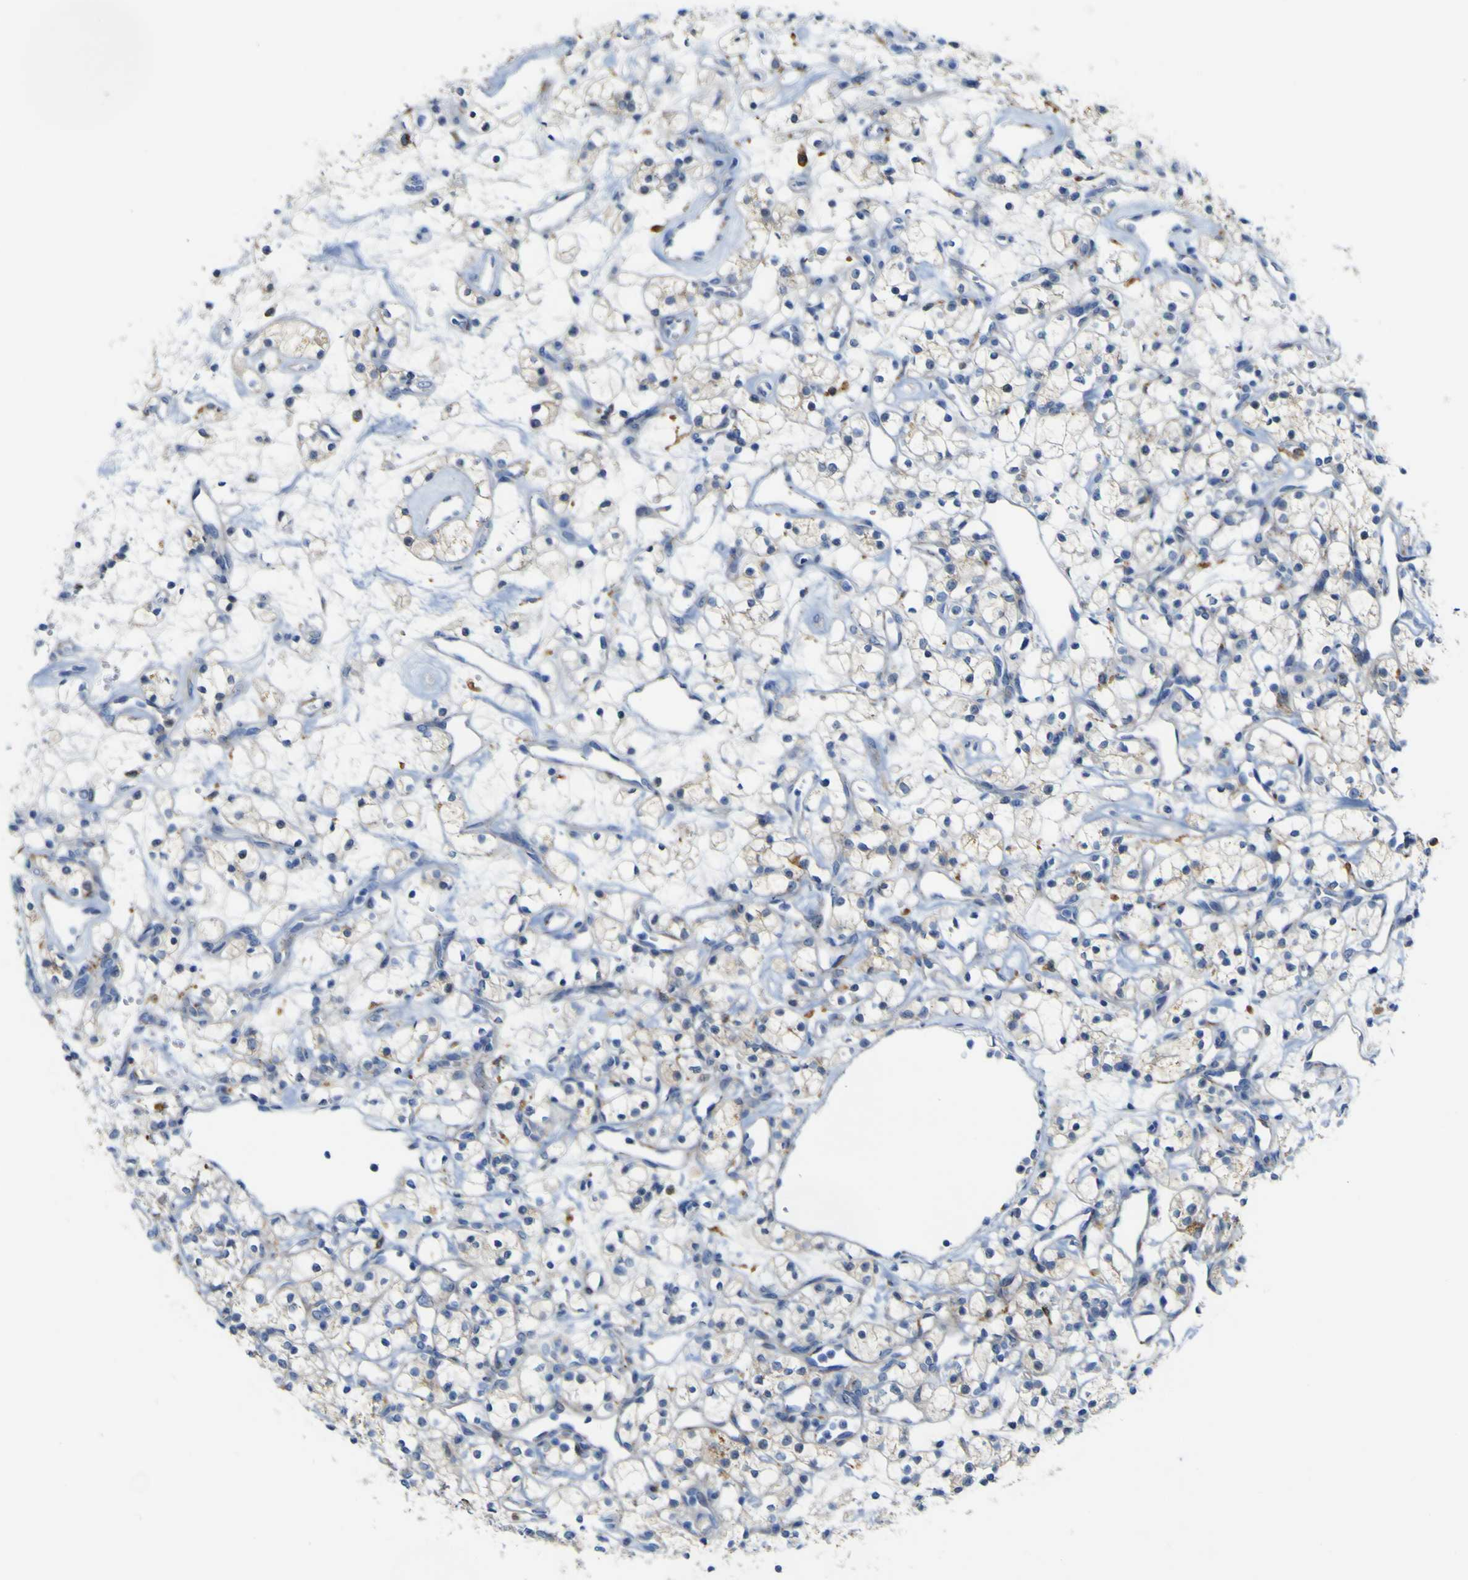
{"staining": {"intensity": "weak", "quantity": "25%-75%", "location": "cytoplasmic/membranous"}, "tissue": "renal cancer", "cell_type": "Tumor cells", "image_type": "cancer", "snomed": [{"axis": "morphology", "description": "Adenocarcinoma, NOS"}, {"axis": "topography", "description": "Kidney"}], "caption": "Renal cancer stained with DAB (3,3'-diaminobenzidine) IHC shows low levels of weak cytoplasmic/membranous positivity in approximately 25%-75% of tumor cells. Using DAB (3,3'-diaminobenzidine) (brown) and hematoxylin (blue) stains, captured at high magnification using brightfield microscopy.", "gene": "PTPRF", "patient": {"sex": "female", "age": 60}}